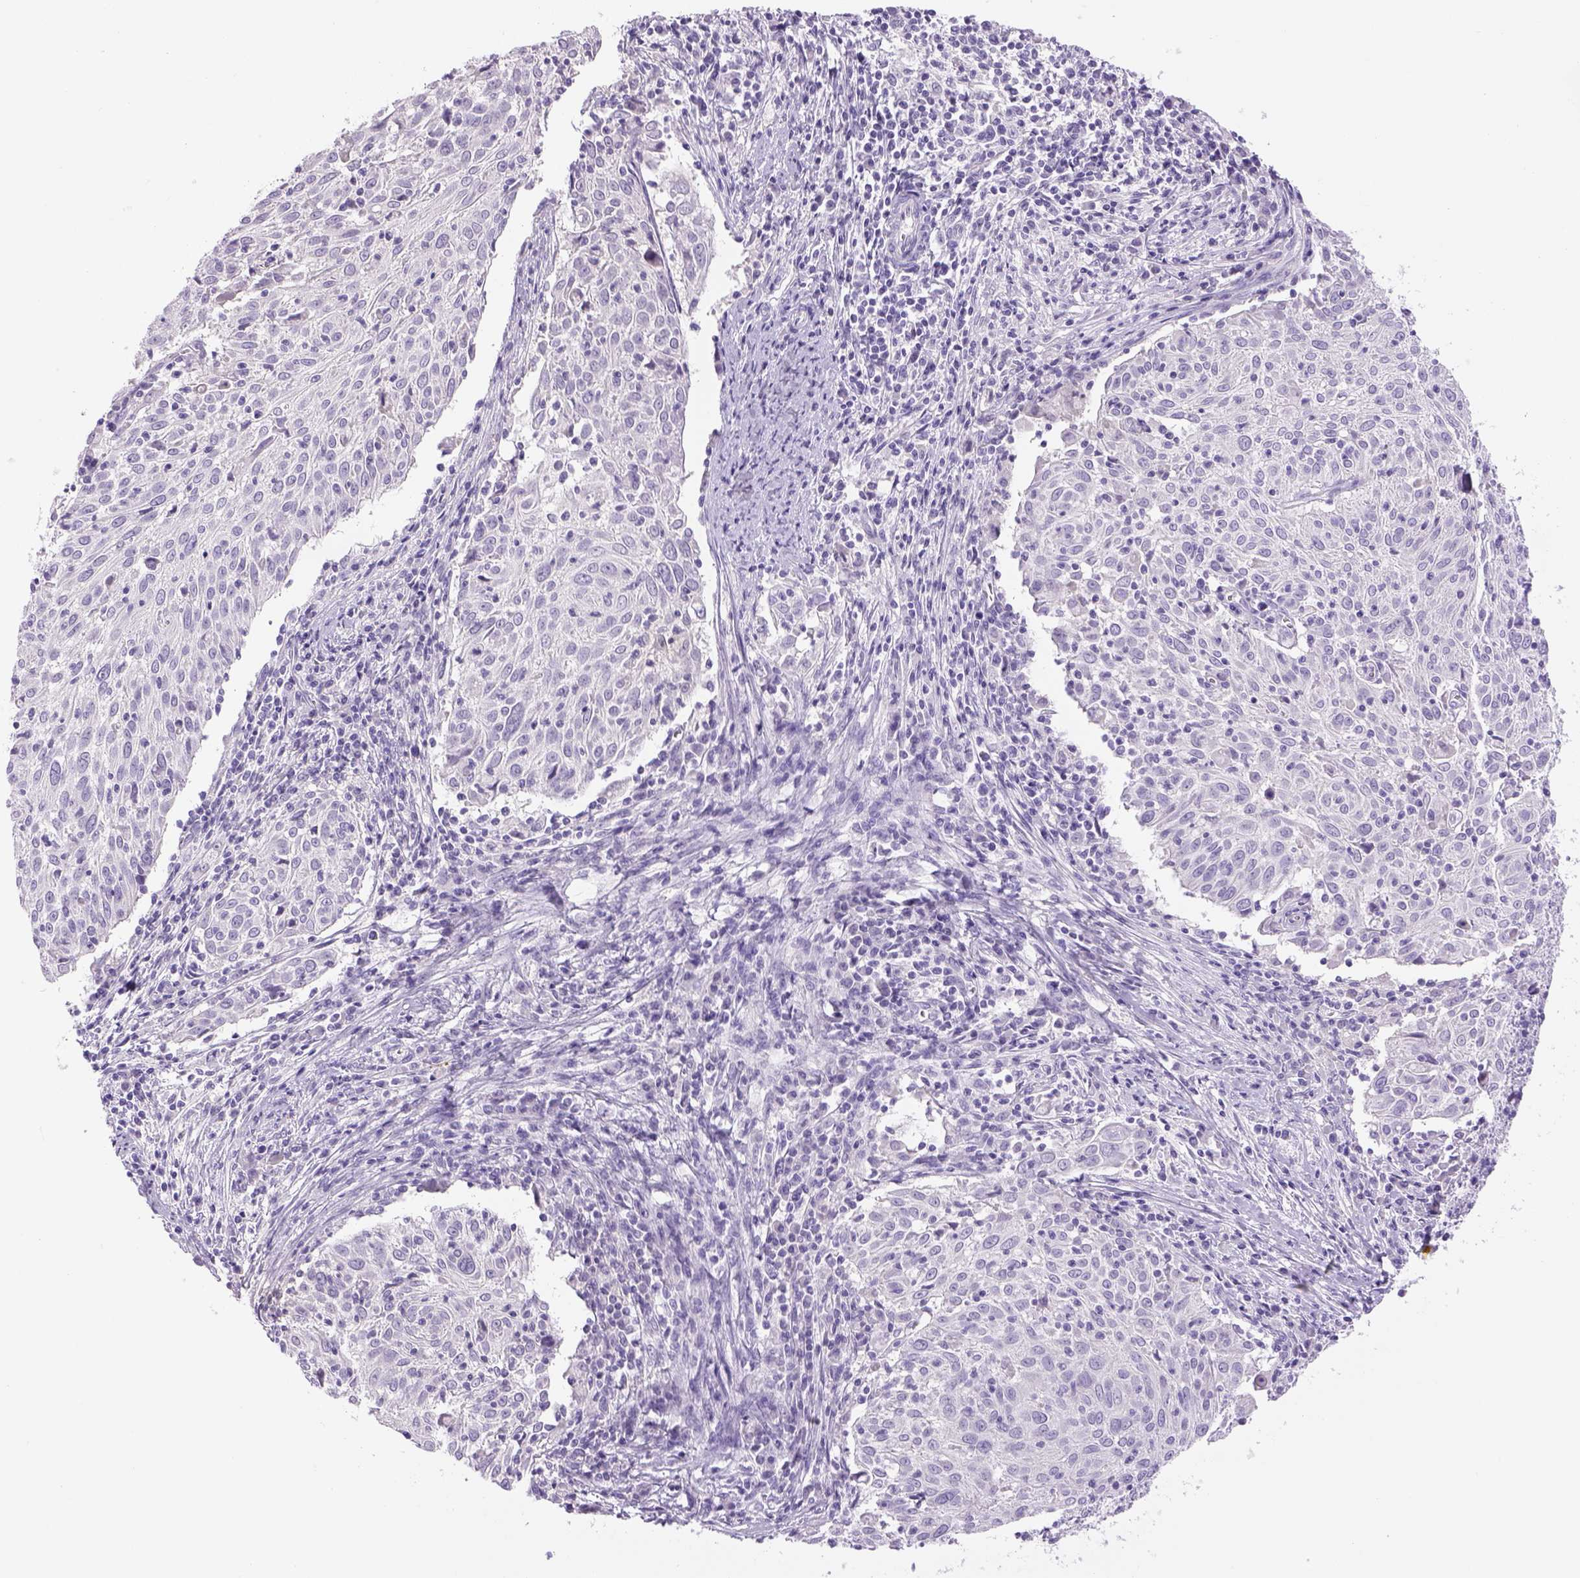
{"staining": {"intensity": "negative", "quantity": "none", "location": "none"}, "tissue": "cervical cancer", "cell_type": "Tumor cells", "image_type": "cancer", "snomed": [{"axis": "morphology", "description": "Squamous cell carcinoma, NOS"}, {"axis": "topography", "description": "Cervix"}], "caption": "IHC of human squamous cell carcinoma (cervical) exhibits no expression in tumor cells.", "gene": "DBH", "patient": {"sex": "female", "age": 39}}